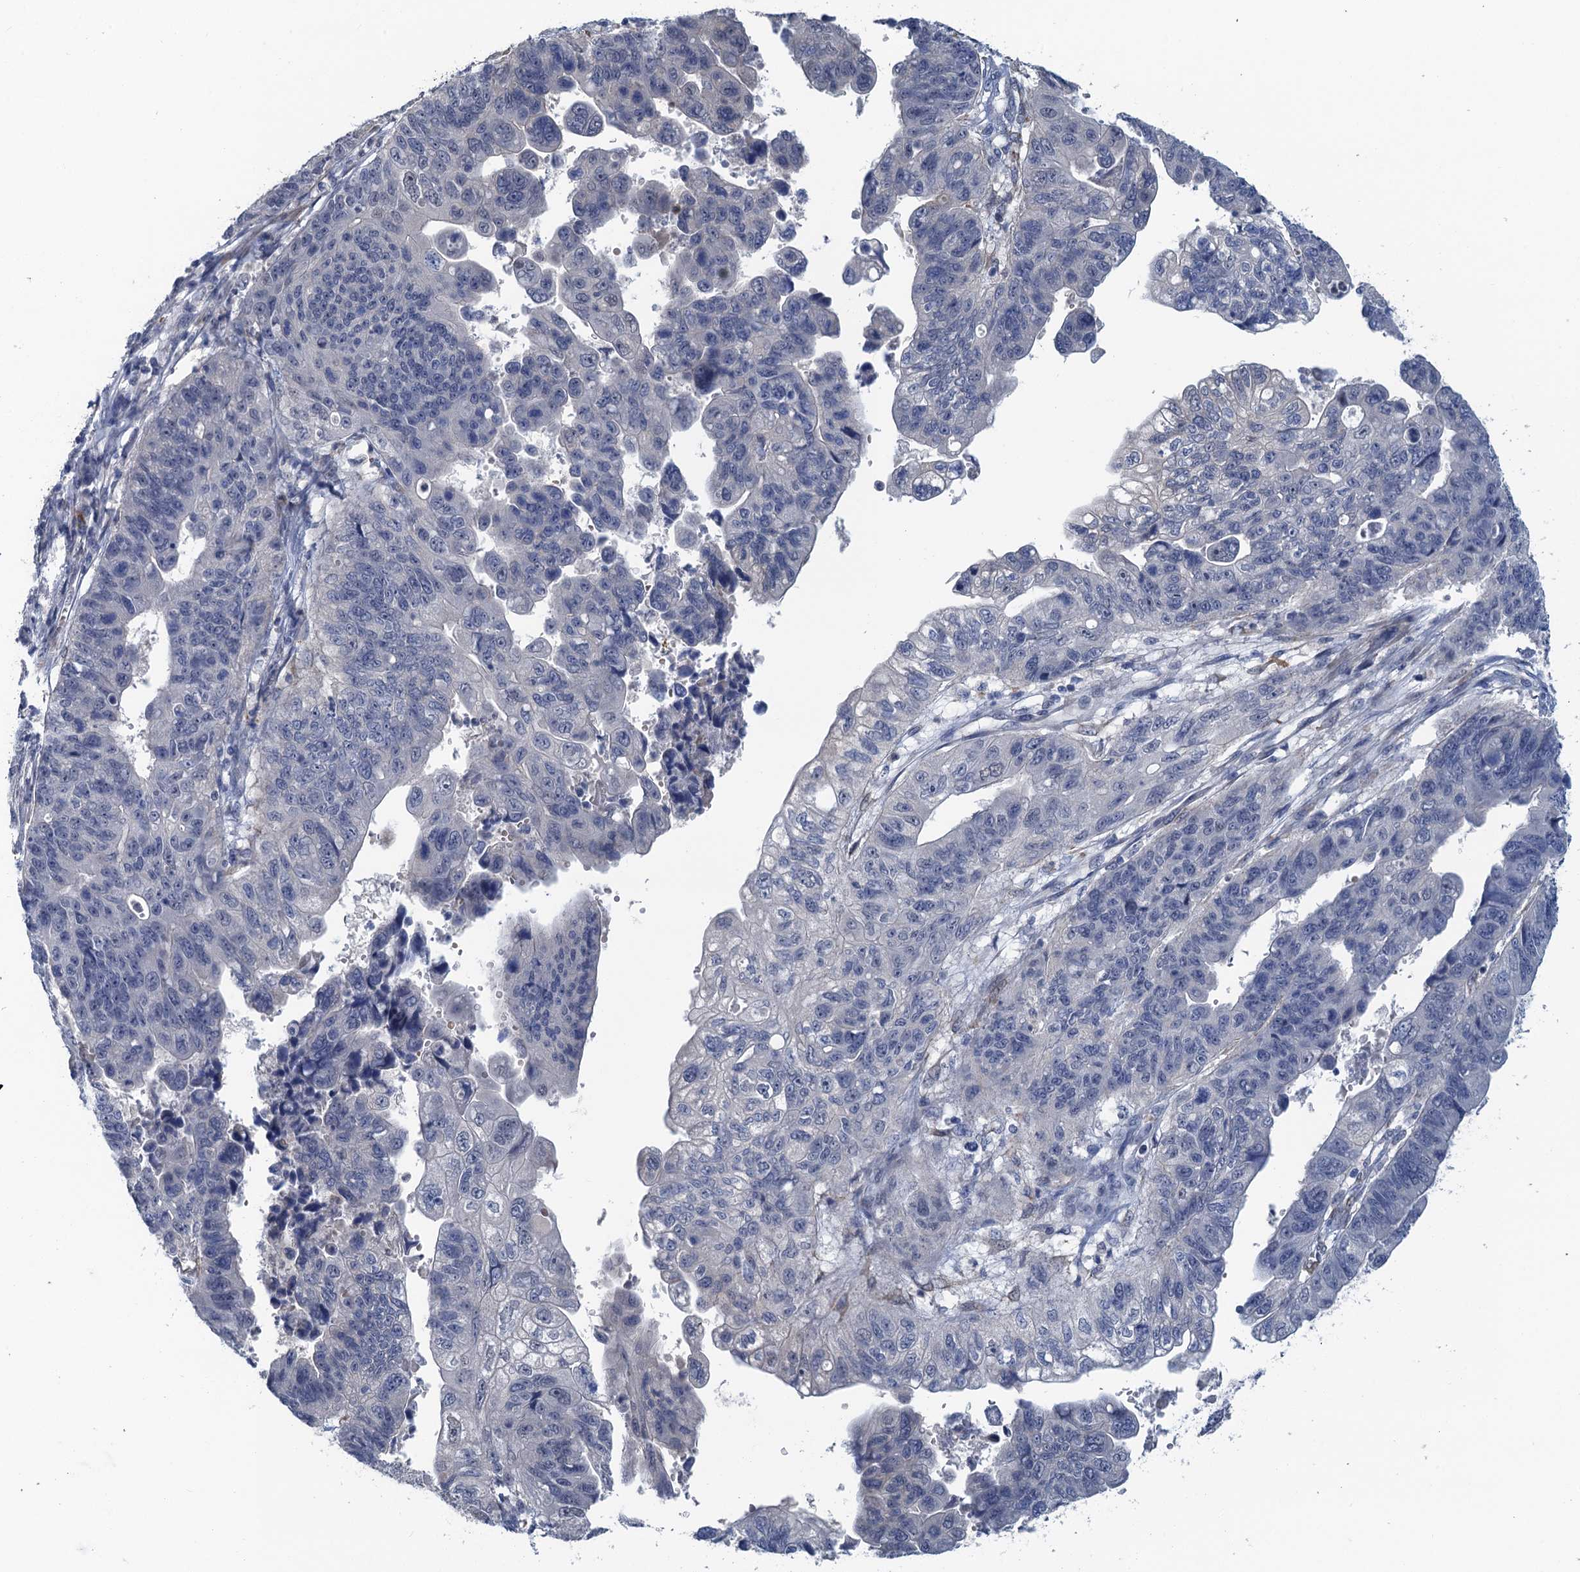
{"staining": {"intensity": "negative", "quantity": "none", "location": "none"}, "tissue": "stomach cancer", "cell_type": "Tumor cells", "image_type": "cancer", "snomed": [{"axis": "morphology", "description": "Adenocarcinoma, NOS"}, {"axis": "topography", "description": "Stomach"}], "caption": "Tumor cells are negative for protein expression in human stomach cancer (adenocarcinoma).", "gene": "MYO16", "patient": {"sex": "male", "age": 59}}